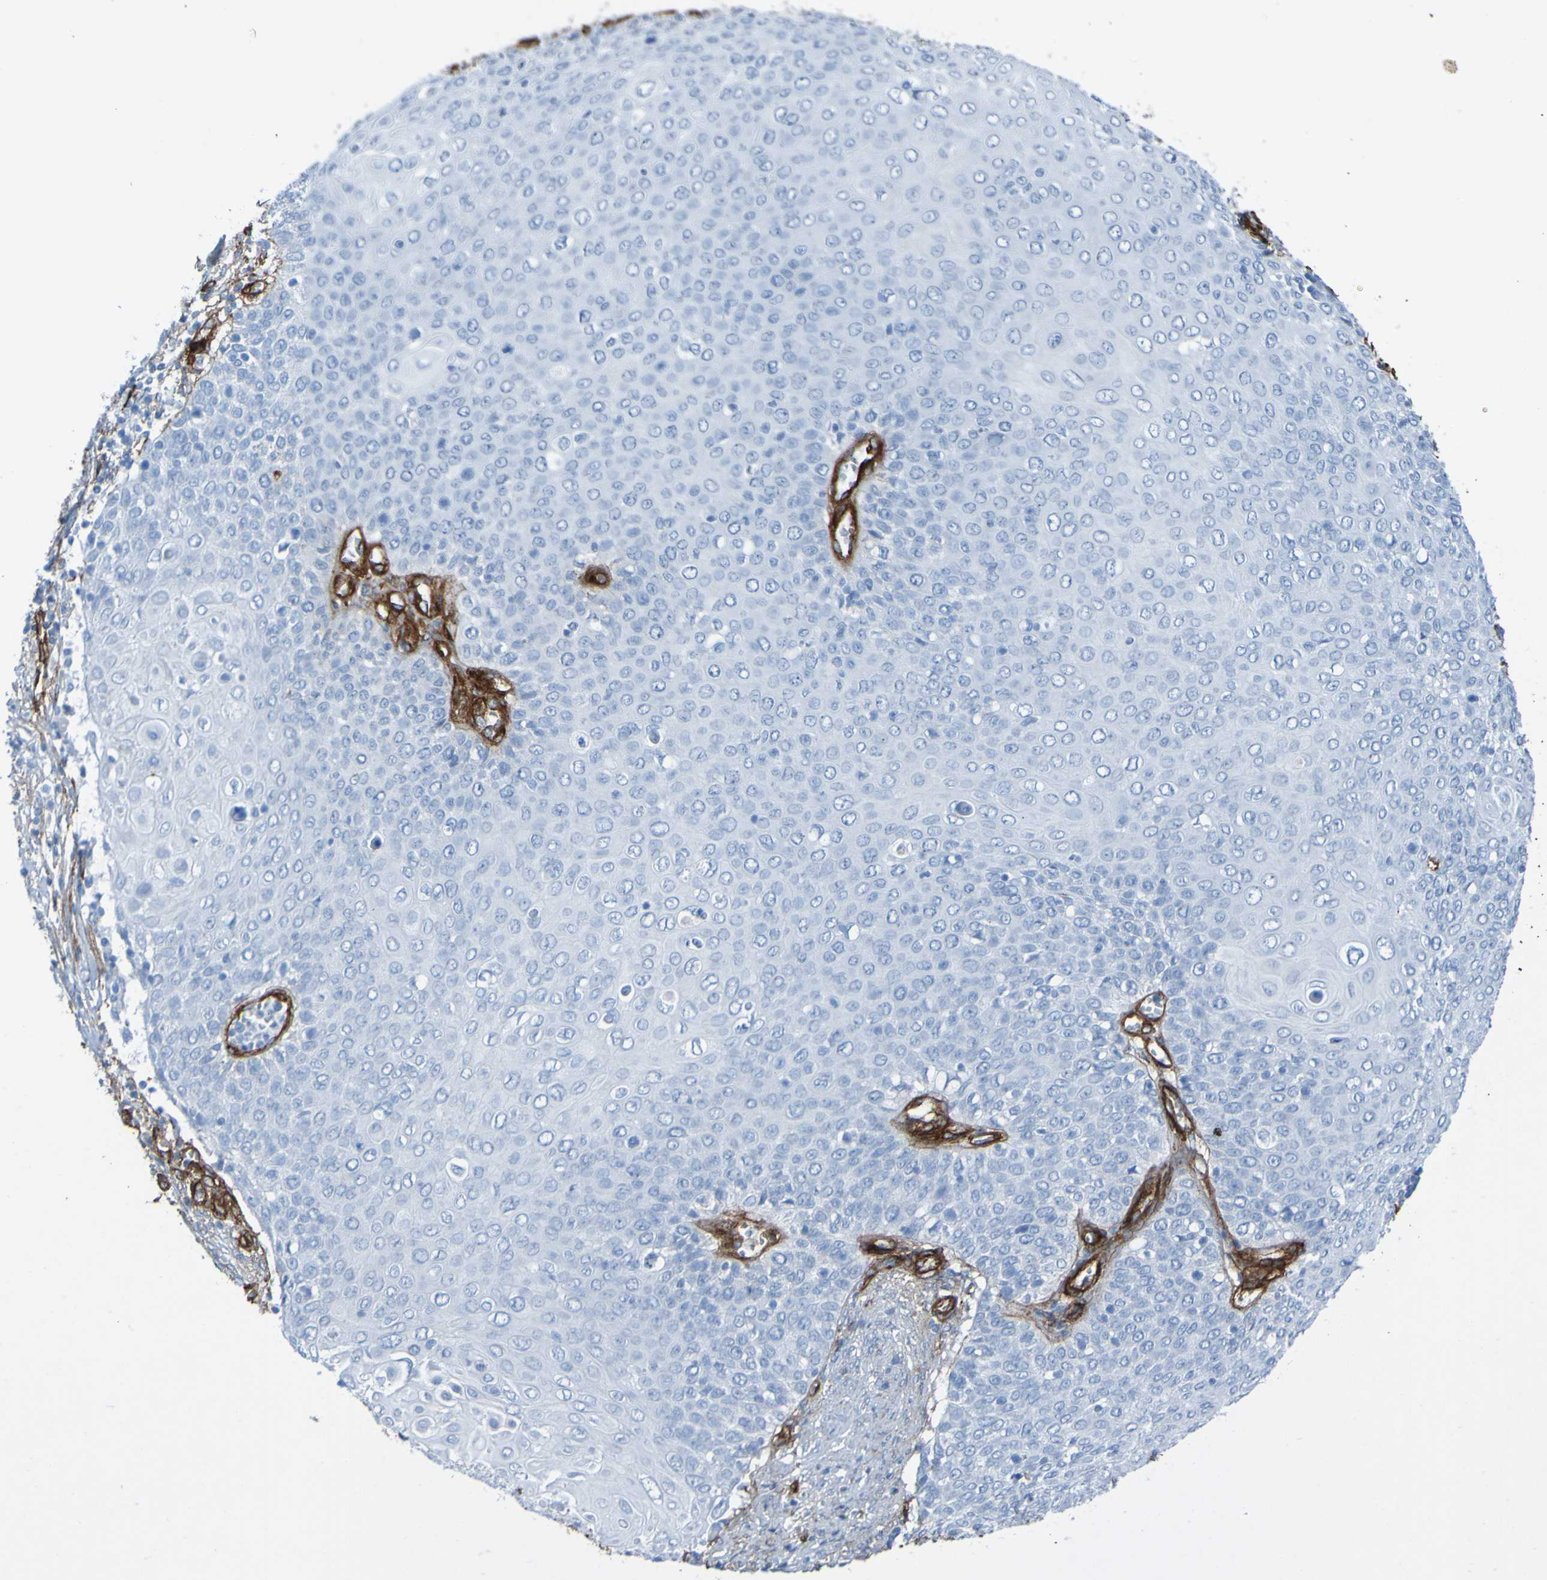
{"staining": {"intensity": "negative", "quantity": "none", "location": "none"}, "tissue": "cervical cancer", "cell_type": "Tumor cells", "image_type": "cancer", "snomed": [{"axis": "morphology", "description": "Squamous cell carcinoma, NOS"}, {"axis": "topography", "description": "Cervix"}], "caption": "This photomicrograph is of squamous cell carcinoma (cervical) stained with IHC to label a protein in brown with the nuclei are counter-stained blue. There is no expression in tumor cells.", "gene": "COL4A2", "patient": {"sex": "female", "age": 39}}